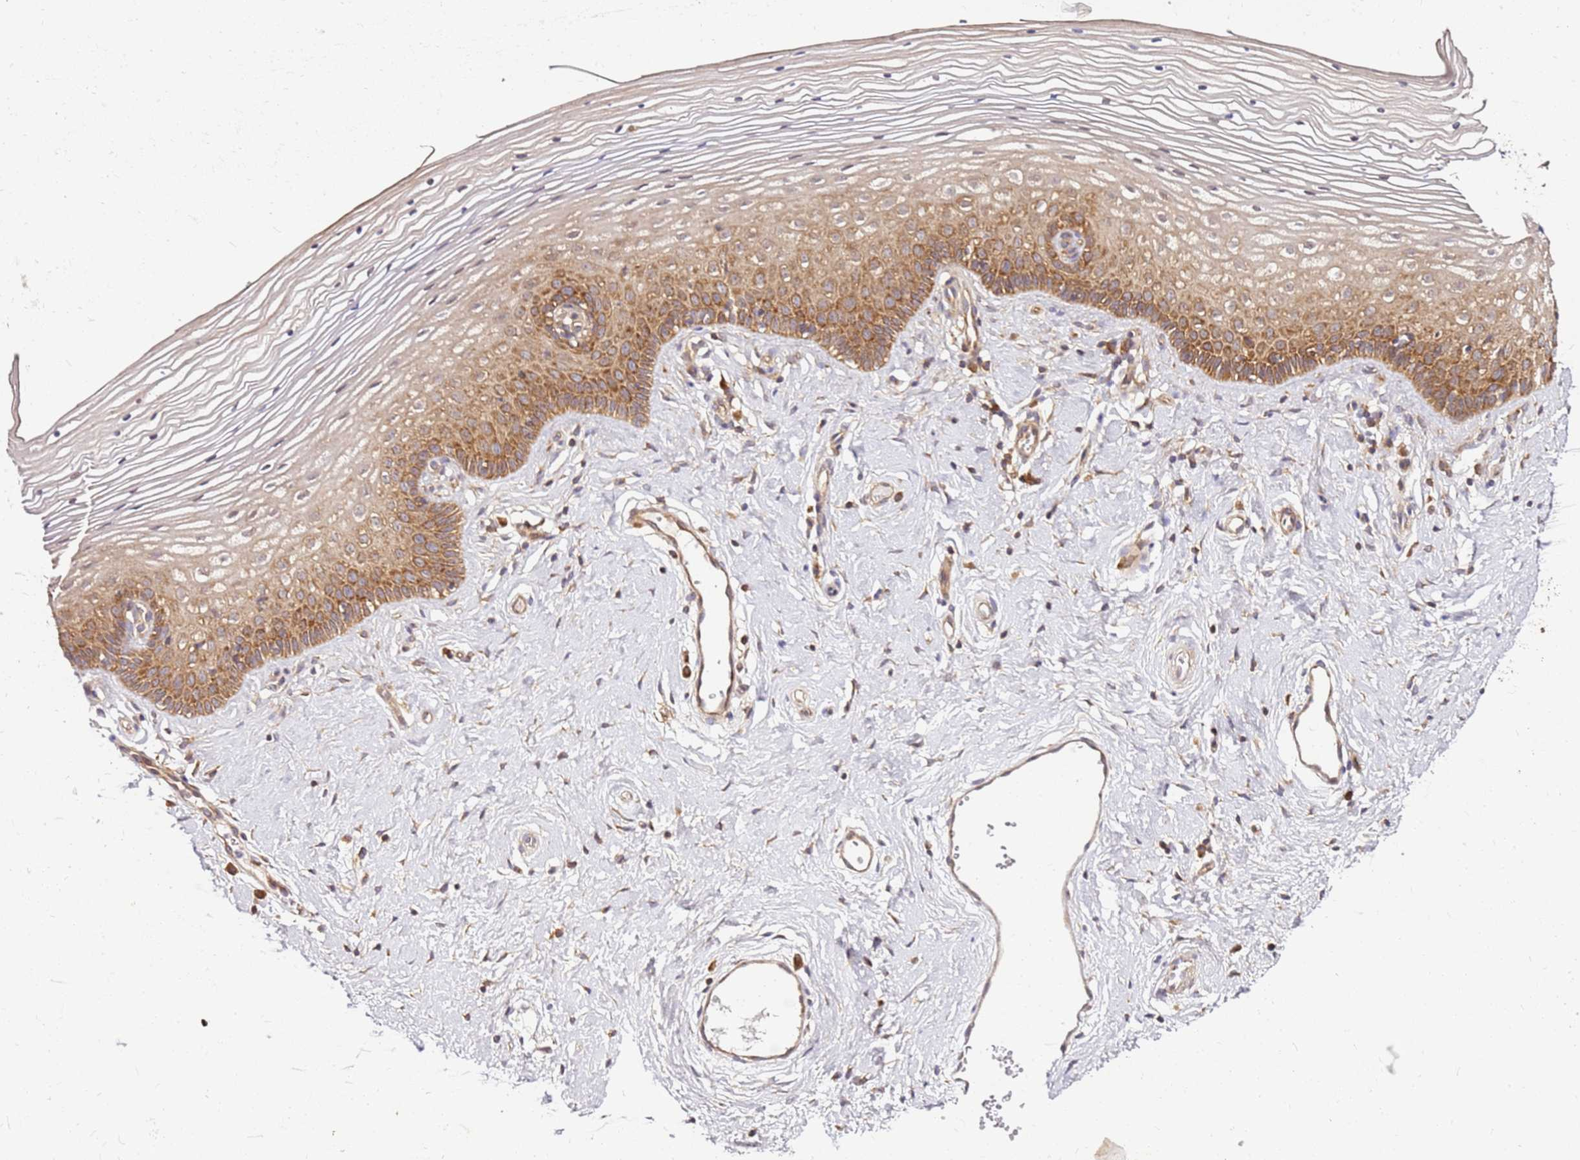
{"staining": {"intensity": "moderate", "quantity": ">75%", "location": "cytoplasmic/membranous"}, "tissue": "vagina", "cell_type": "Squamous epithelial cells", "image_type": "normal", "snomed": [{"axis": "morphology", "description": "Normal tissue, NOS"}, {"axis": "topography", "description": "Vagina"}], "caption": "Immunohistochemical staining of normal human vagina demonstrates >75% levels of moderate cytoplasmic/membranous protein expression in about >75% of squamous epithelial cells.", "gene": "PIH1D1", "patient": {"sex": "female", "age": 46}}